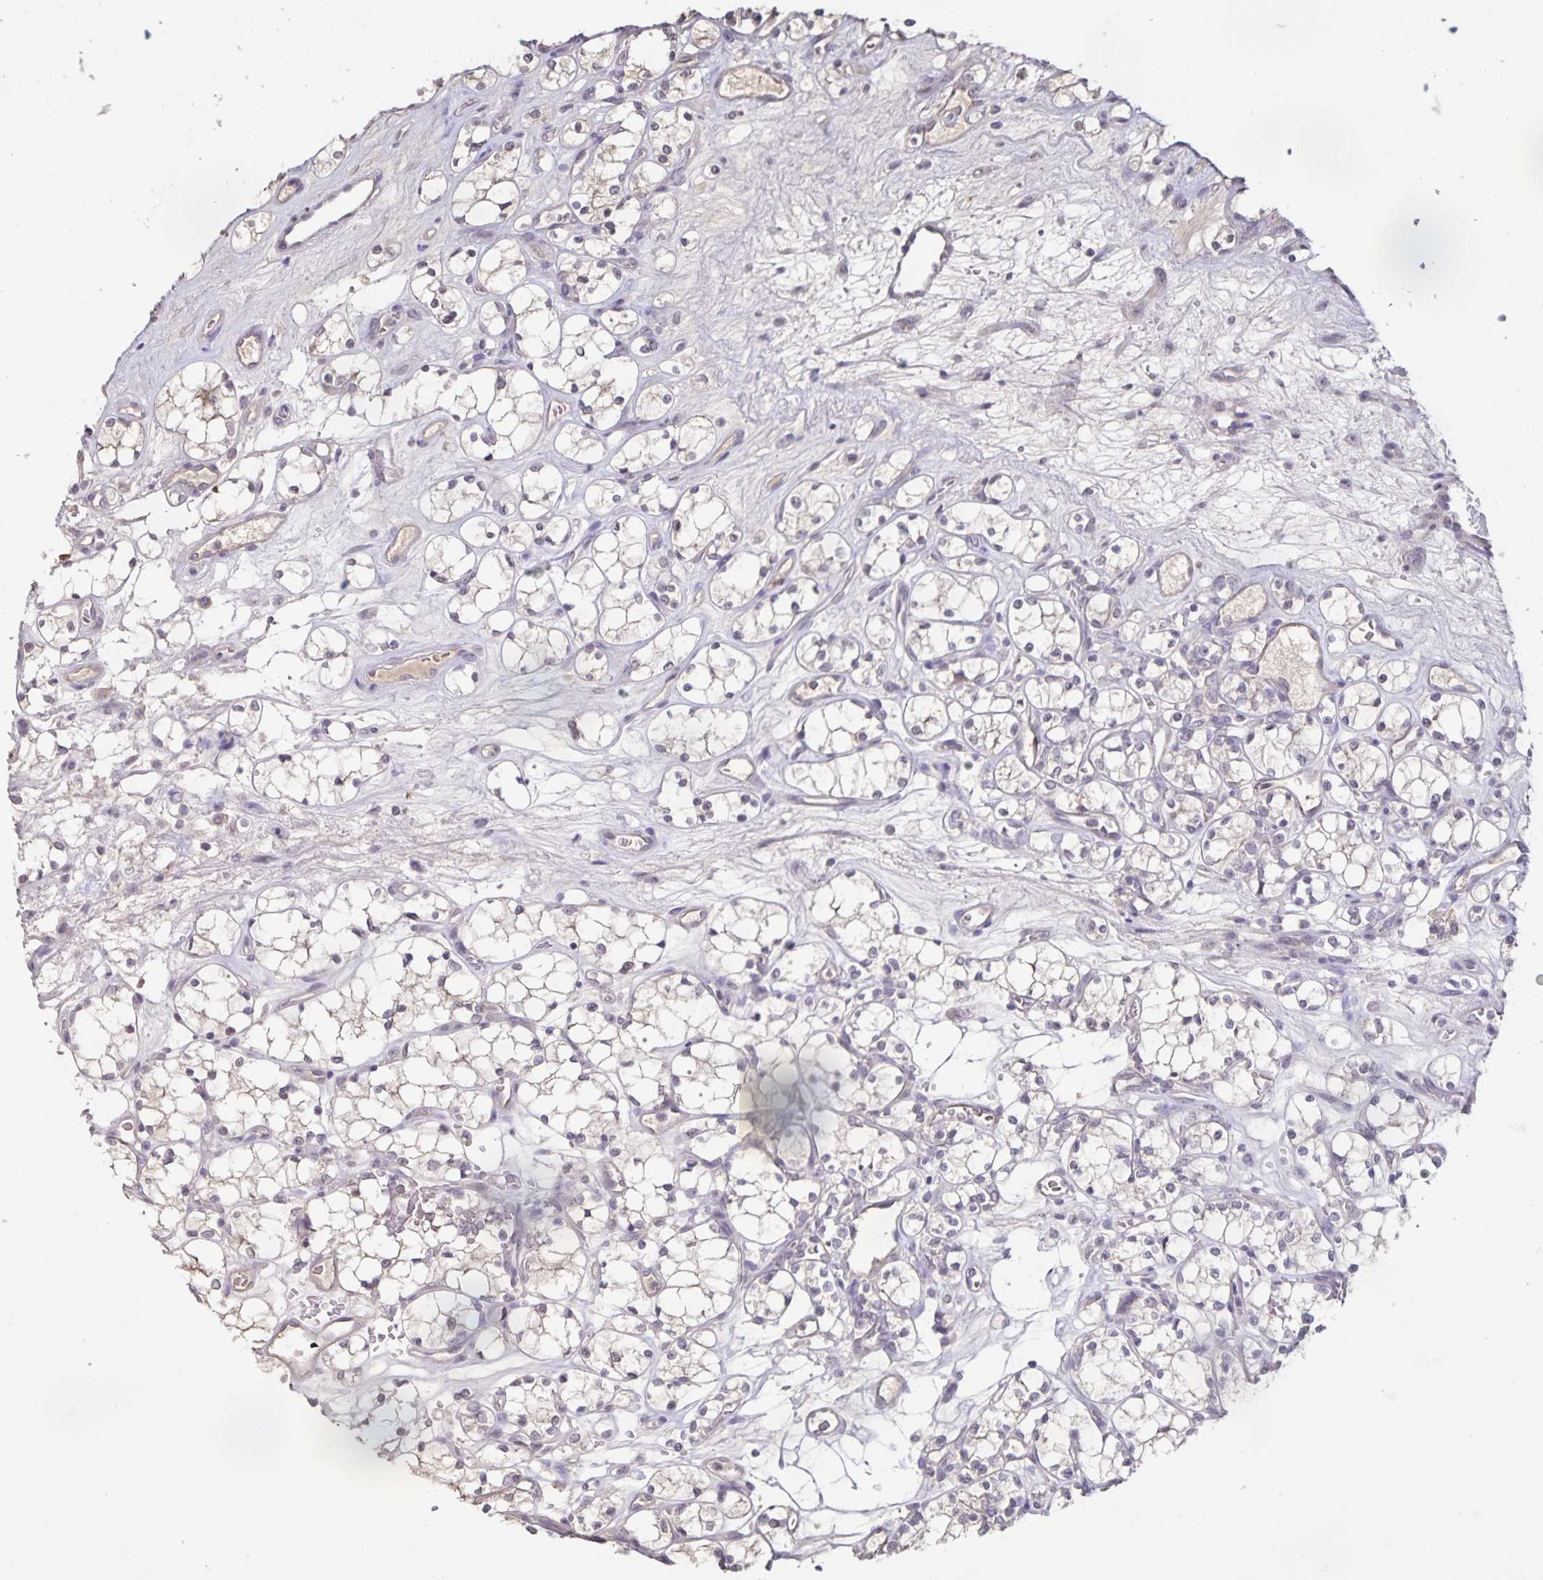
{"staining": {"intensity": "negative", "quantity": "none", "location": "none"}, "tissue": "renal cancer", "cell_type": "Tumor cells", "image_type": "cancer", "snomed": [{"axis": "morphology", "description": "Adenocarcinoma, NOS"}, {"axis": "topography", "description": "Kidney"}], "caption": "DAB immunohistochemical staining of adenocarcinoma (renal) displays no significant positivity in tumor cells. Nuclei are stained in blue.", "gene": "INSL5", "patient": {"sex": "female", "age": 69}}